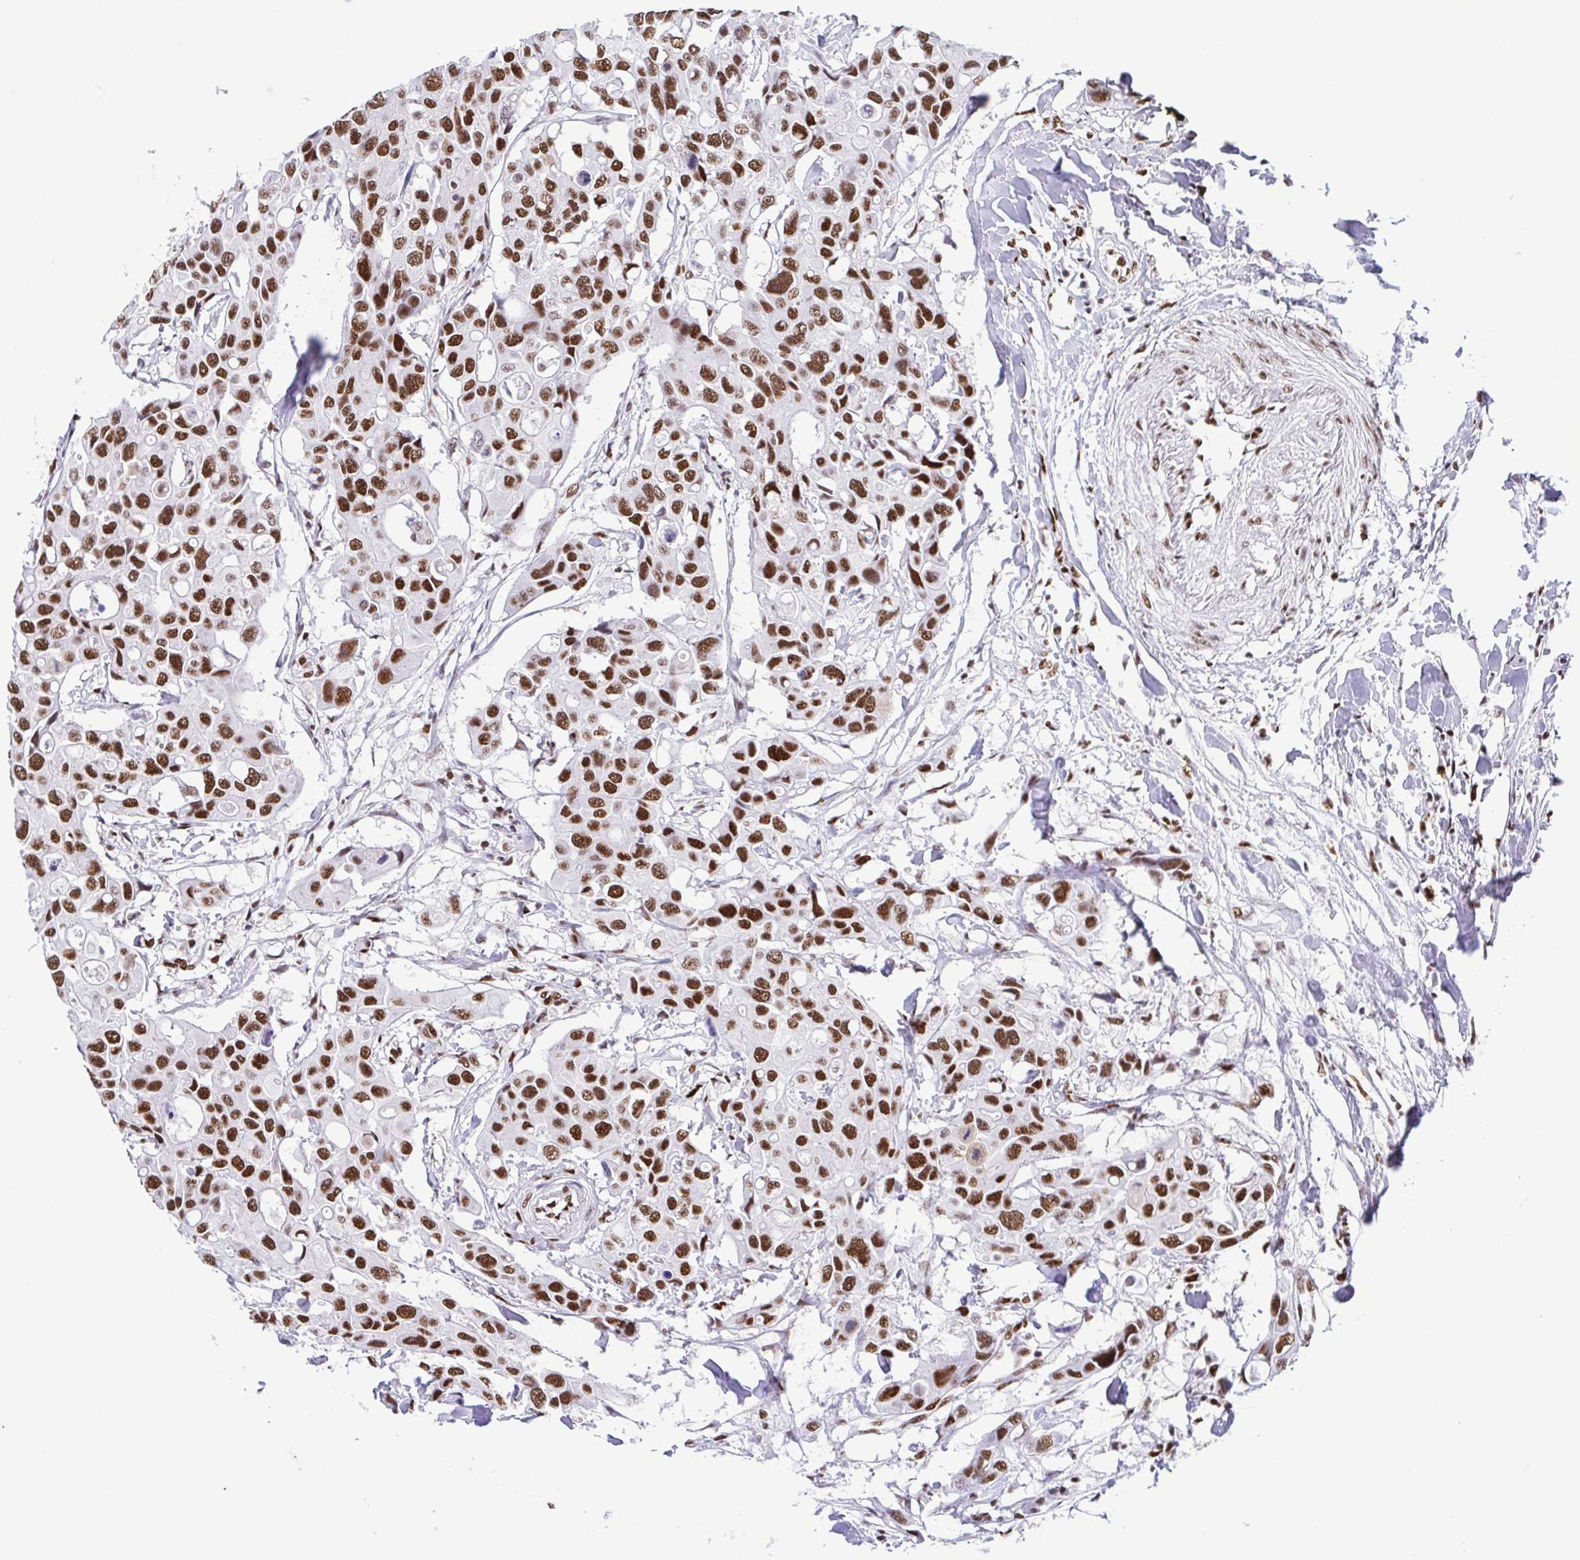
{"staining": {"intensity": "strong", "quantity": ">75%", "location": "nuclear"}, "tissue": "colorectal cancer", "cell_type": "Tumor cells", "image_type": "cancer", "snomed": [{"axis": "morphology", "description": "Adenocarcinoma, NOS"}, {"axis": "topography", "description": "Colon"}], "caption": "Strong nuclear protein positivity is present in approximately >75% of tumor cells in colorectal adenocarcinoma.", "gene": "TRIM28", "patient": {"sex": "male", "age": 77}}